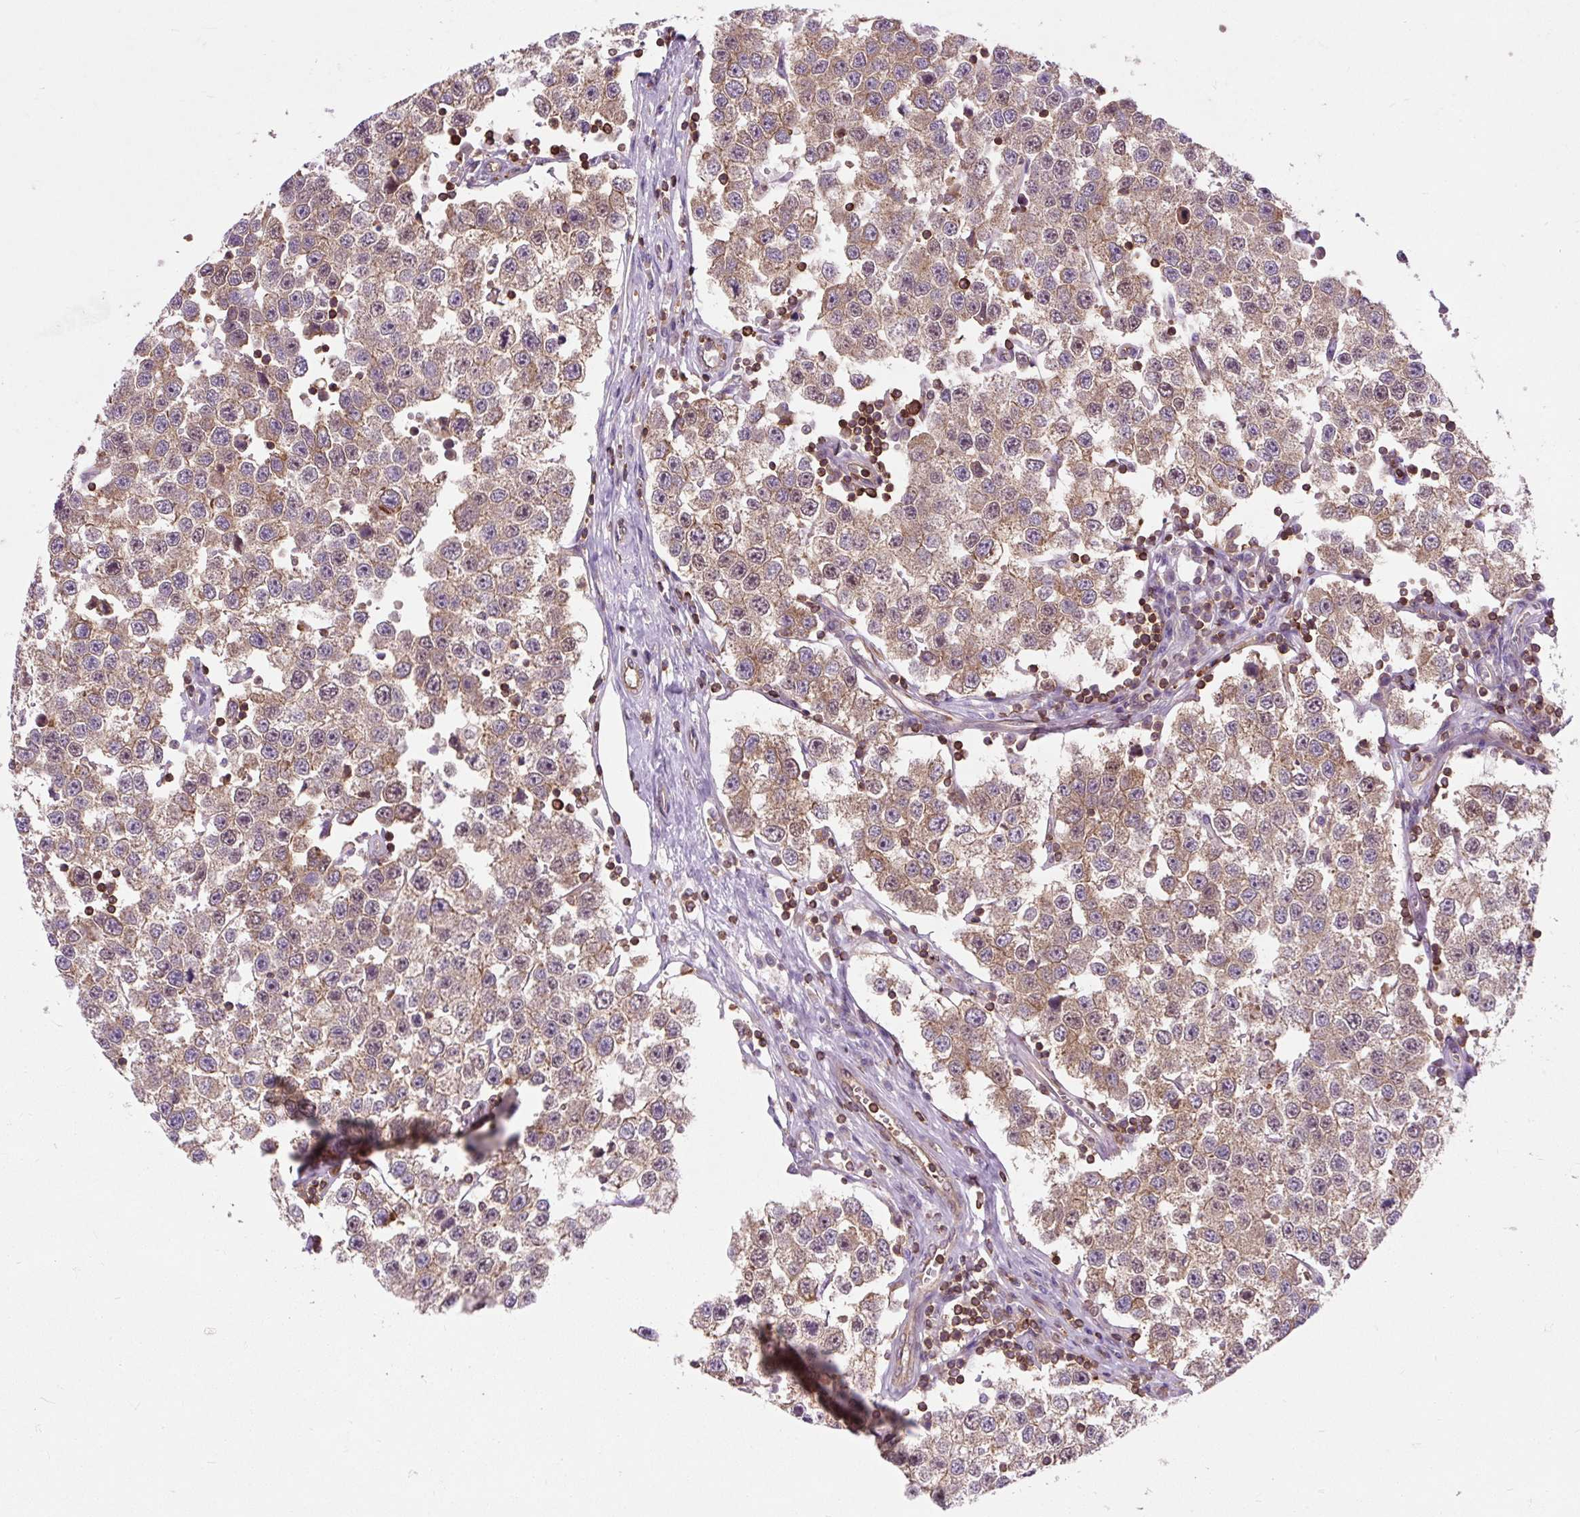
{"staining": {"intensity": "moderate", "quantity": ">75%", "location": "cytoplasmic/membranous"}, "tissue": "testis cancer", "cell_type": "Tumor cells", "image_type": "cancer", "snomed": [{"axis": "morphology", "description": "Seminoma, NOS"}, {"axis": "topography", "description": "Testis"}], "caption": "High-power microscopy captured an immunohistochemistry (IHC) image of testis cancer, revealing moderate cytoplasmic/membranous positivity in approximately >75% of tumor cells.", "gene": "CISD3", "patient": {"sex": "male", "age": 34}}